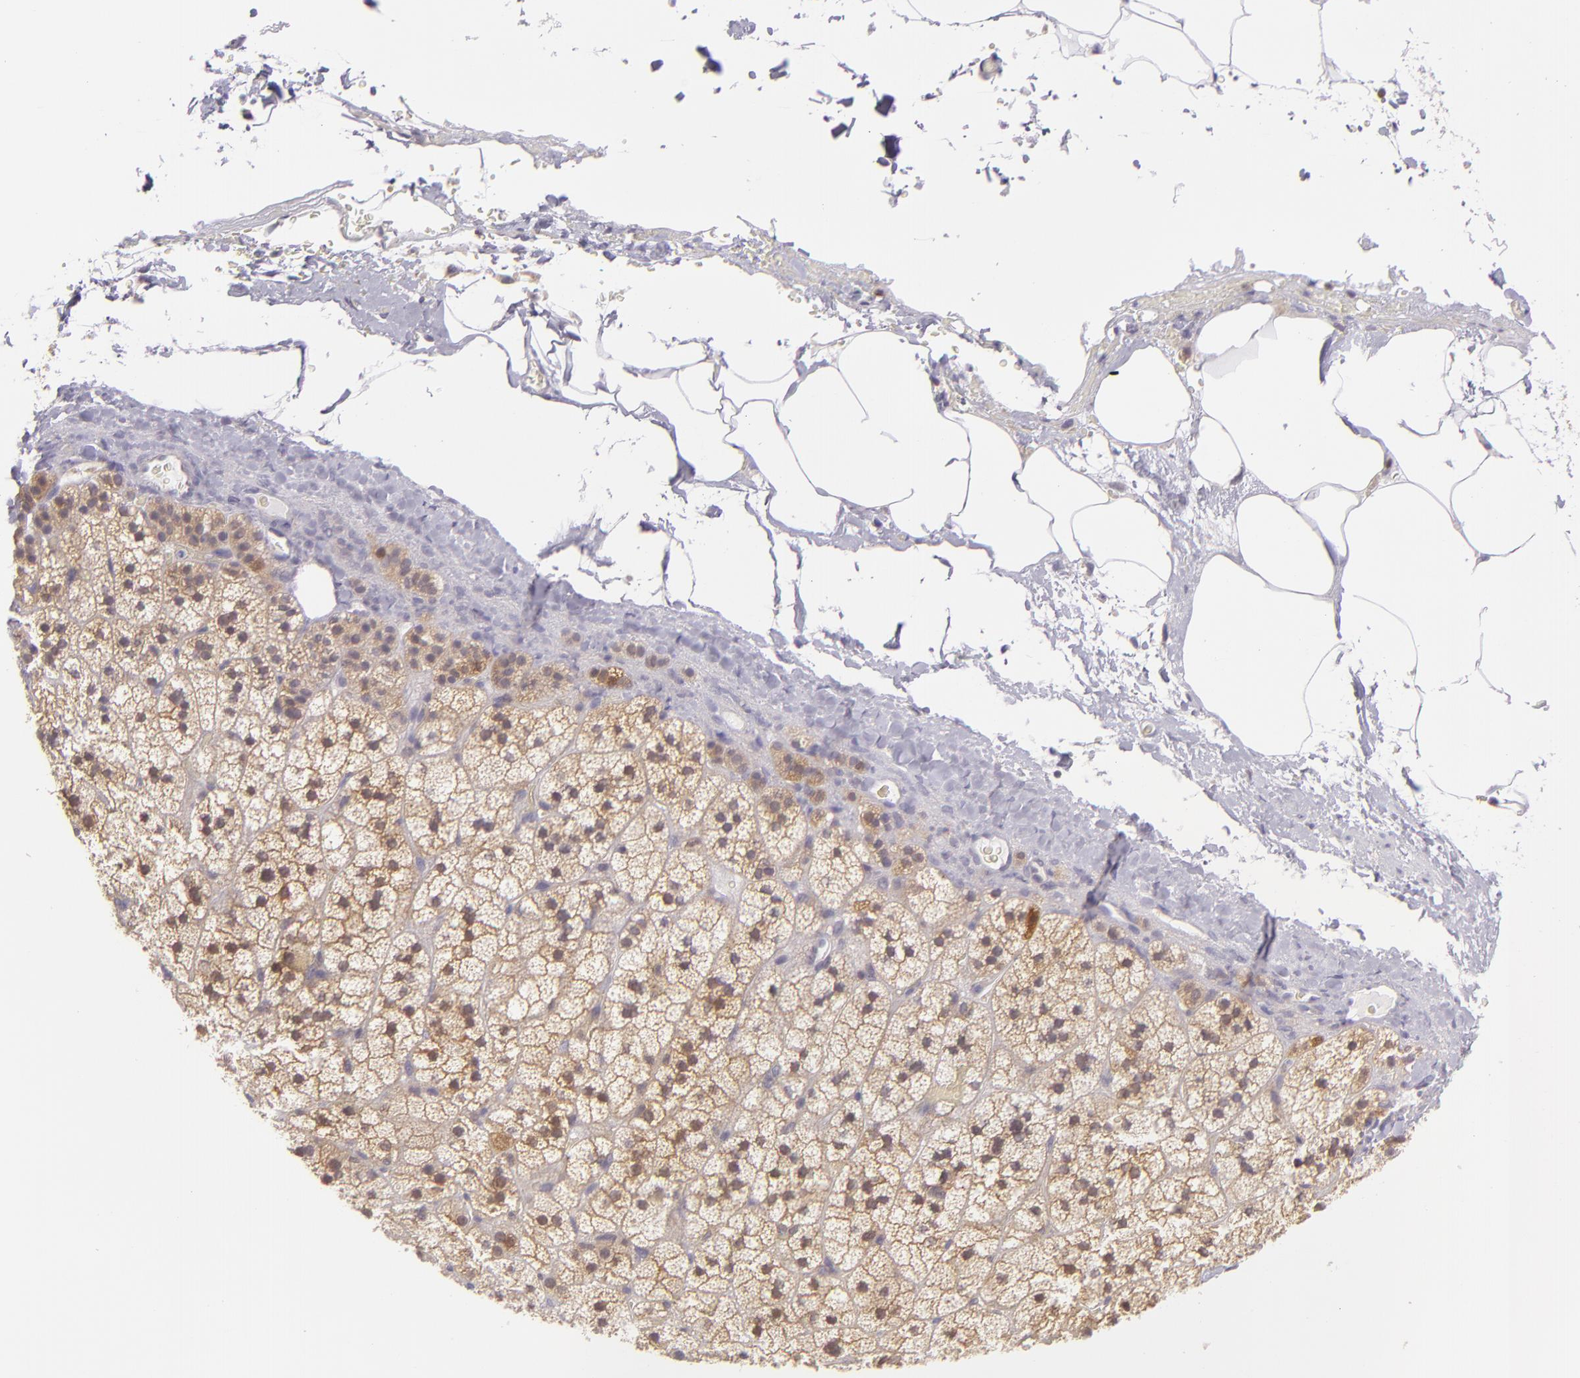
{"staining": {"intensity": "moderate", "quantity": ">75%", "location": "cytoplasmic/membranous"}, "tissue": "adrenal gland", "cell_type": "Glandular cells", "image_type": "normal", "snomed": [{"axis": "morphology", "description": "Normal tissue, NOS"}, {"axis": "topography", "description": "Adrenal gland"}], "caption": "DAB immunohistochemical staining of normal human adrenal gland exhibits moderate cytoplasmic/membranous protein expression in approximately >75% of glandular cells.", "gene": "HSPH1", "patient": {"sex": "male", "age": 35}}